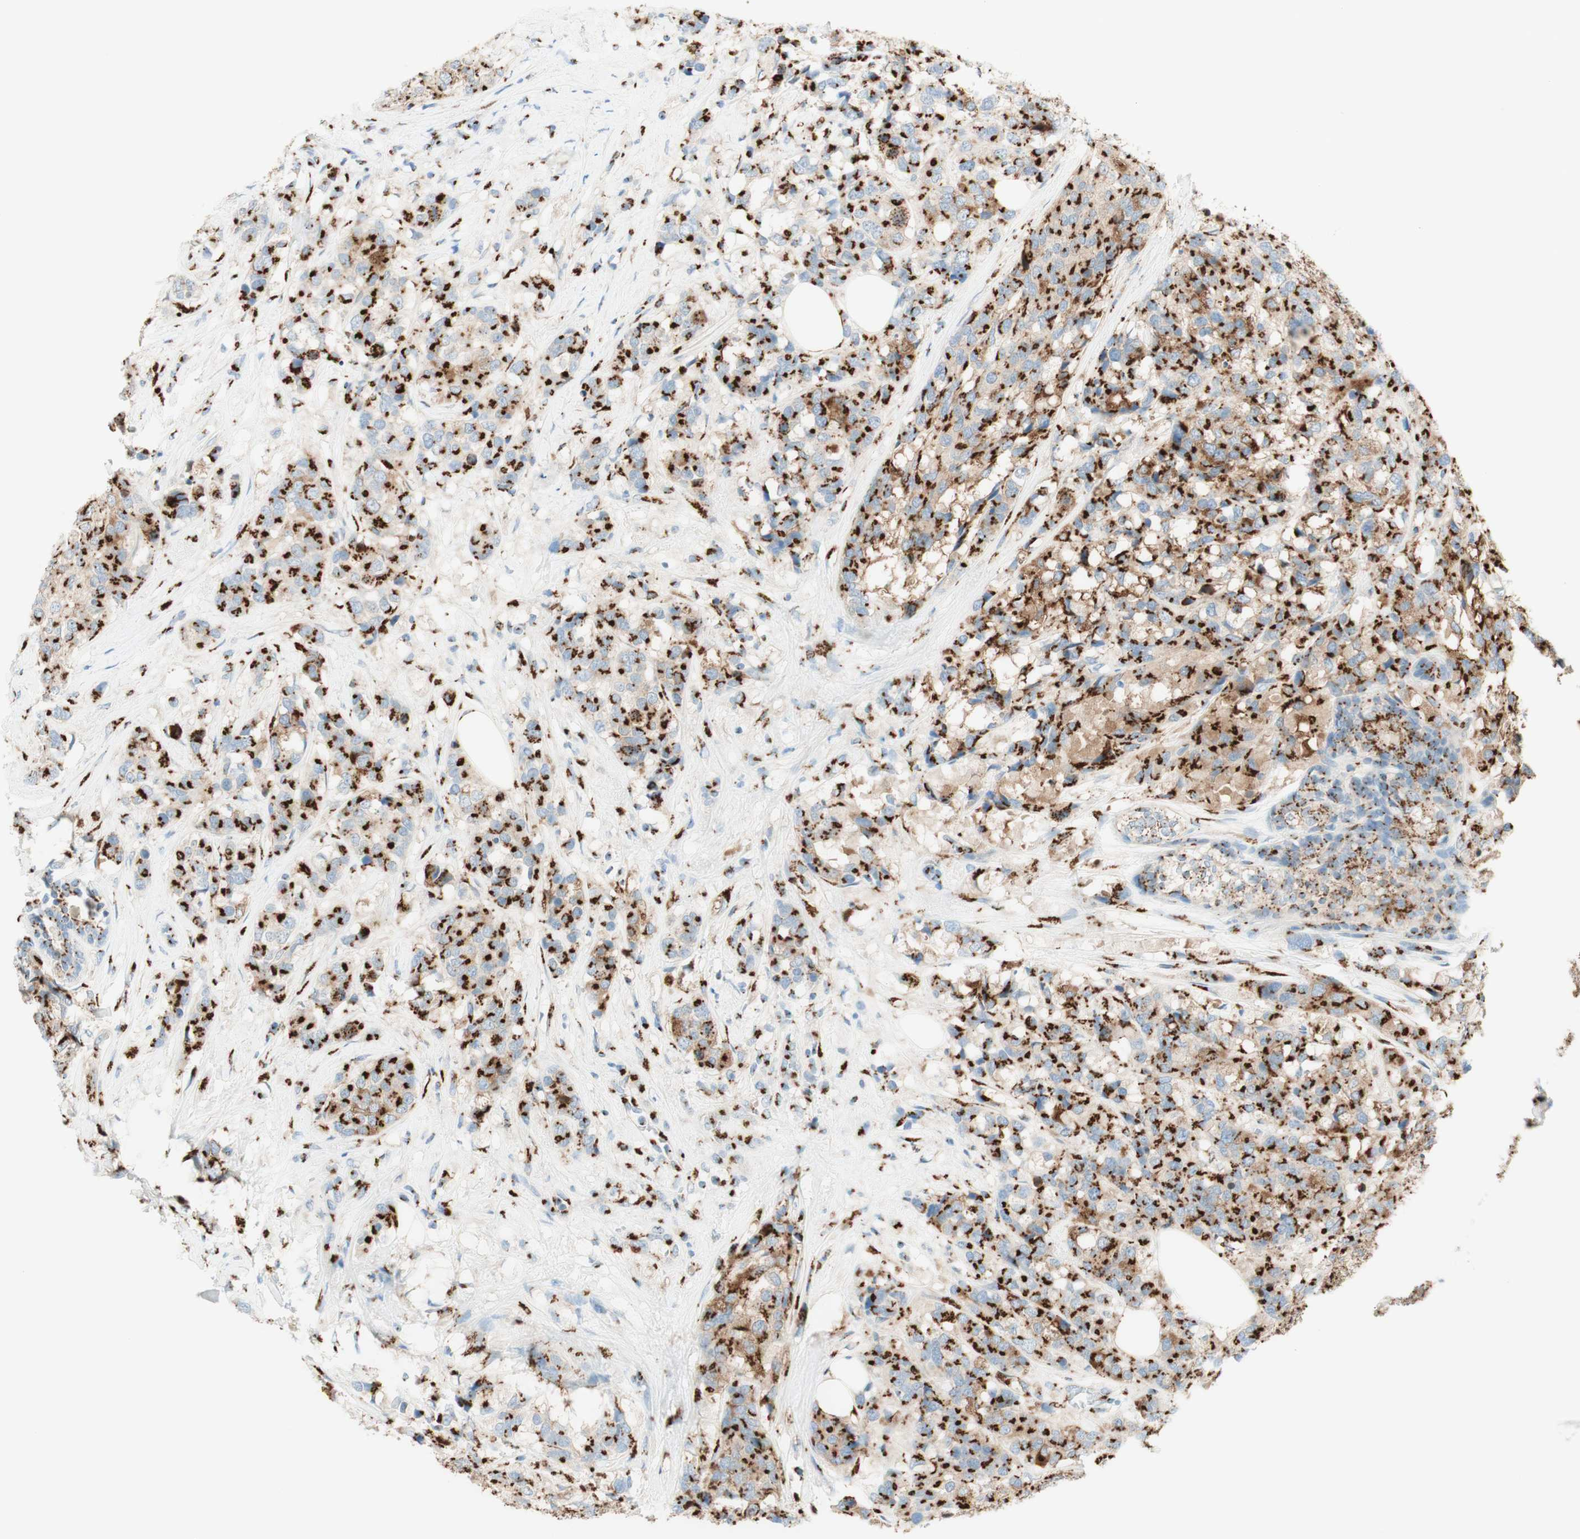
{"staining": {"intensity": "strong", "quantity": ">75%", "location": "cytoplasmic/membranous"}, "tissue": "breast cancer", "cell_type": "Tumor cells", "image_type": "cancer", "snomed": [{"axis": "morphology", "description": "Lobular carcinoma"}, {"axis": "topography", "description": "Breast"}], "caption": "Protein expression by immunohistochemistry exhibits strong cytoplasmic/membranous staining in approximately >75% of tumor cells in breast lobular carcinoma.", "gene": "GOLGB1", "patient": {"sex": "female", "age": 59}}